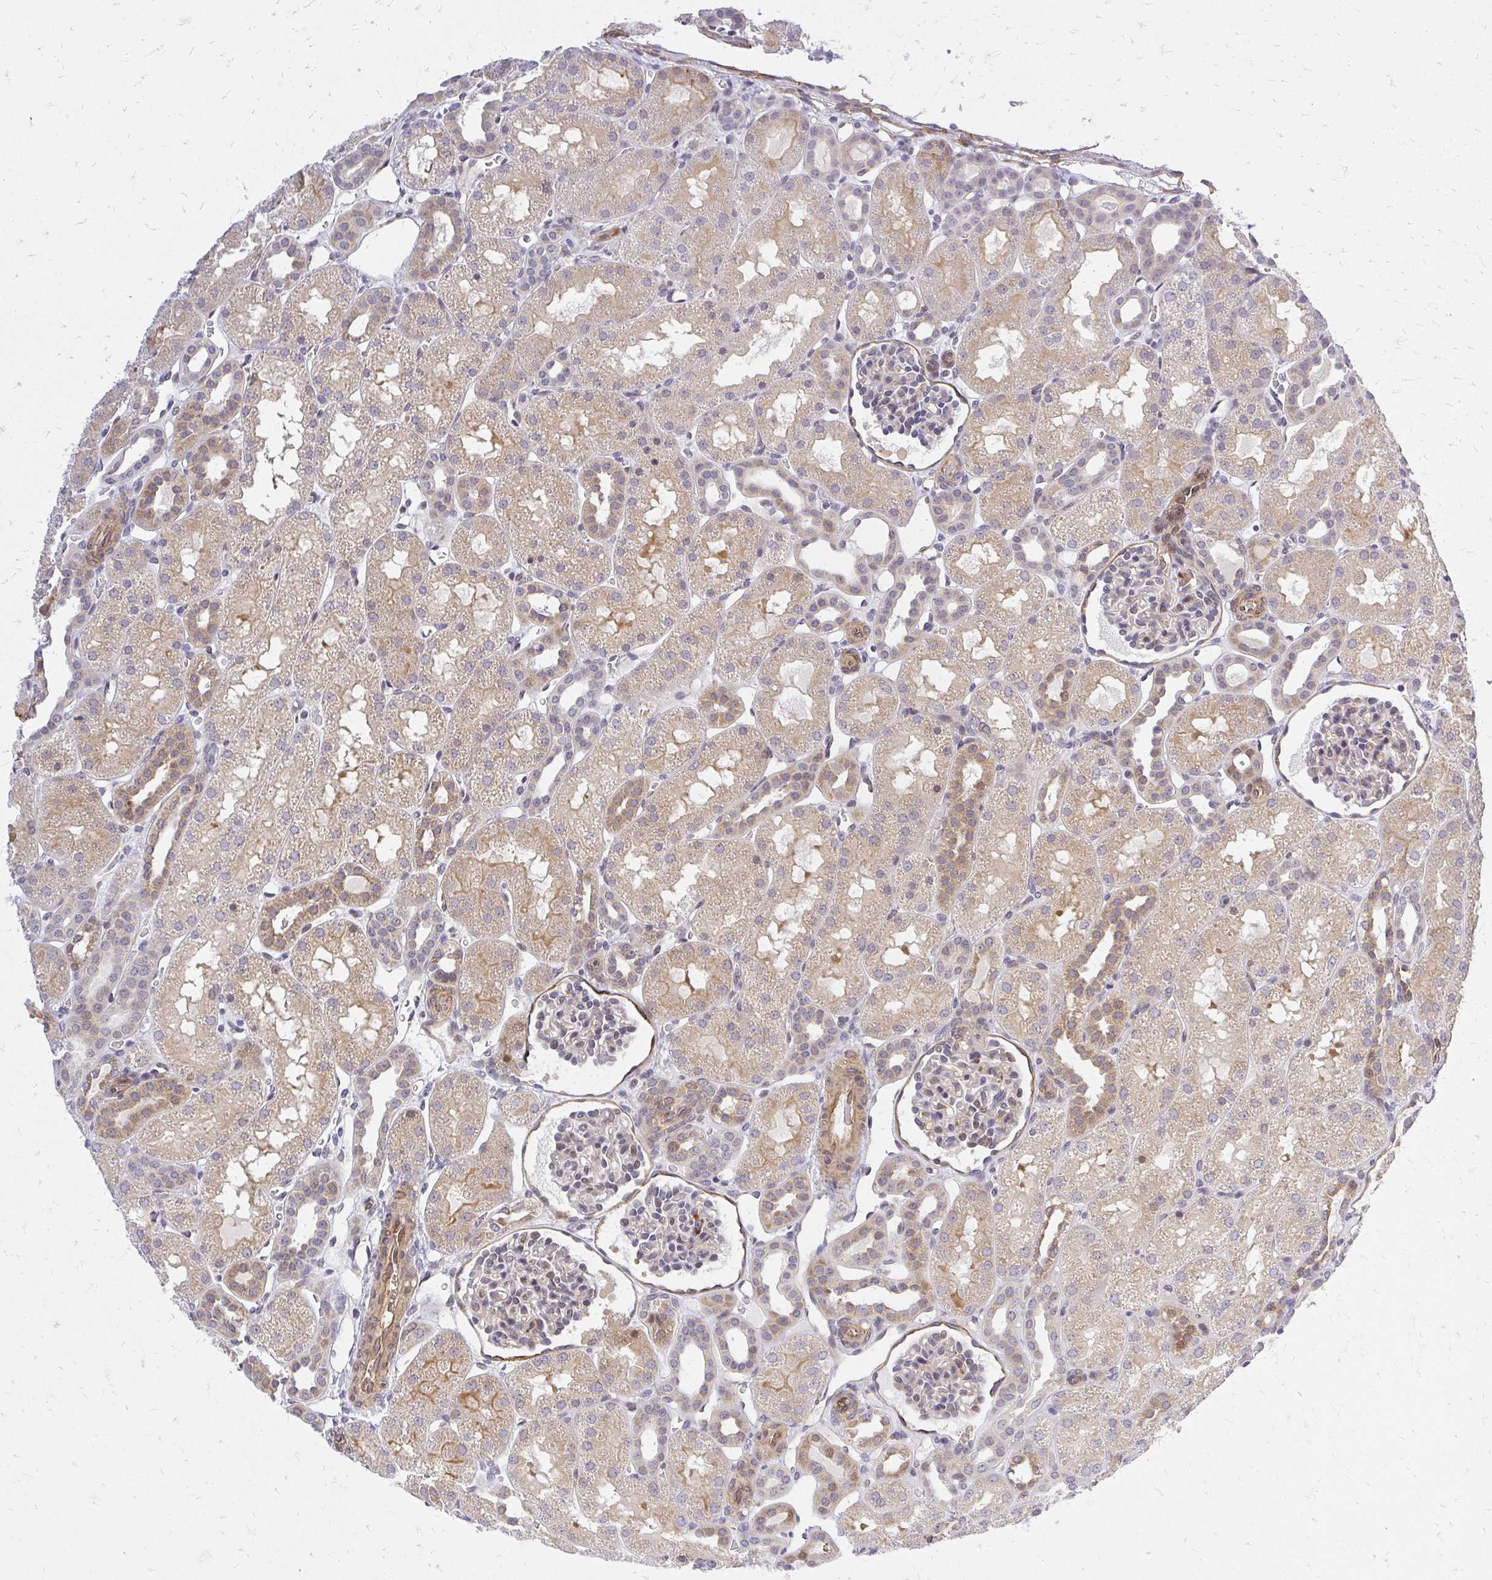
{"staining": {"intensity": "moderate", "quantity": "25%-75%", "location": "cytoplasmic/membranous"}, "tissue": "kidney", "cell_type": "Cells in glomeruli", "image_type": "normal", "snomed": [{"axis": "morphology", "description": "Normal tissue, NOS"}, {"axis": "topography", "description": "Kidney"}], "caption": "Cells in glomeruli show medium levels of moderate cytoplasmic/membranous positivity in approximately 25%-75% of cells in benign kidney. (DAB IHC with brightfield microscopy, high magnification).", "gene": "ENSG00000258472", "patient": {"sex": "male", "age": 2}}